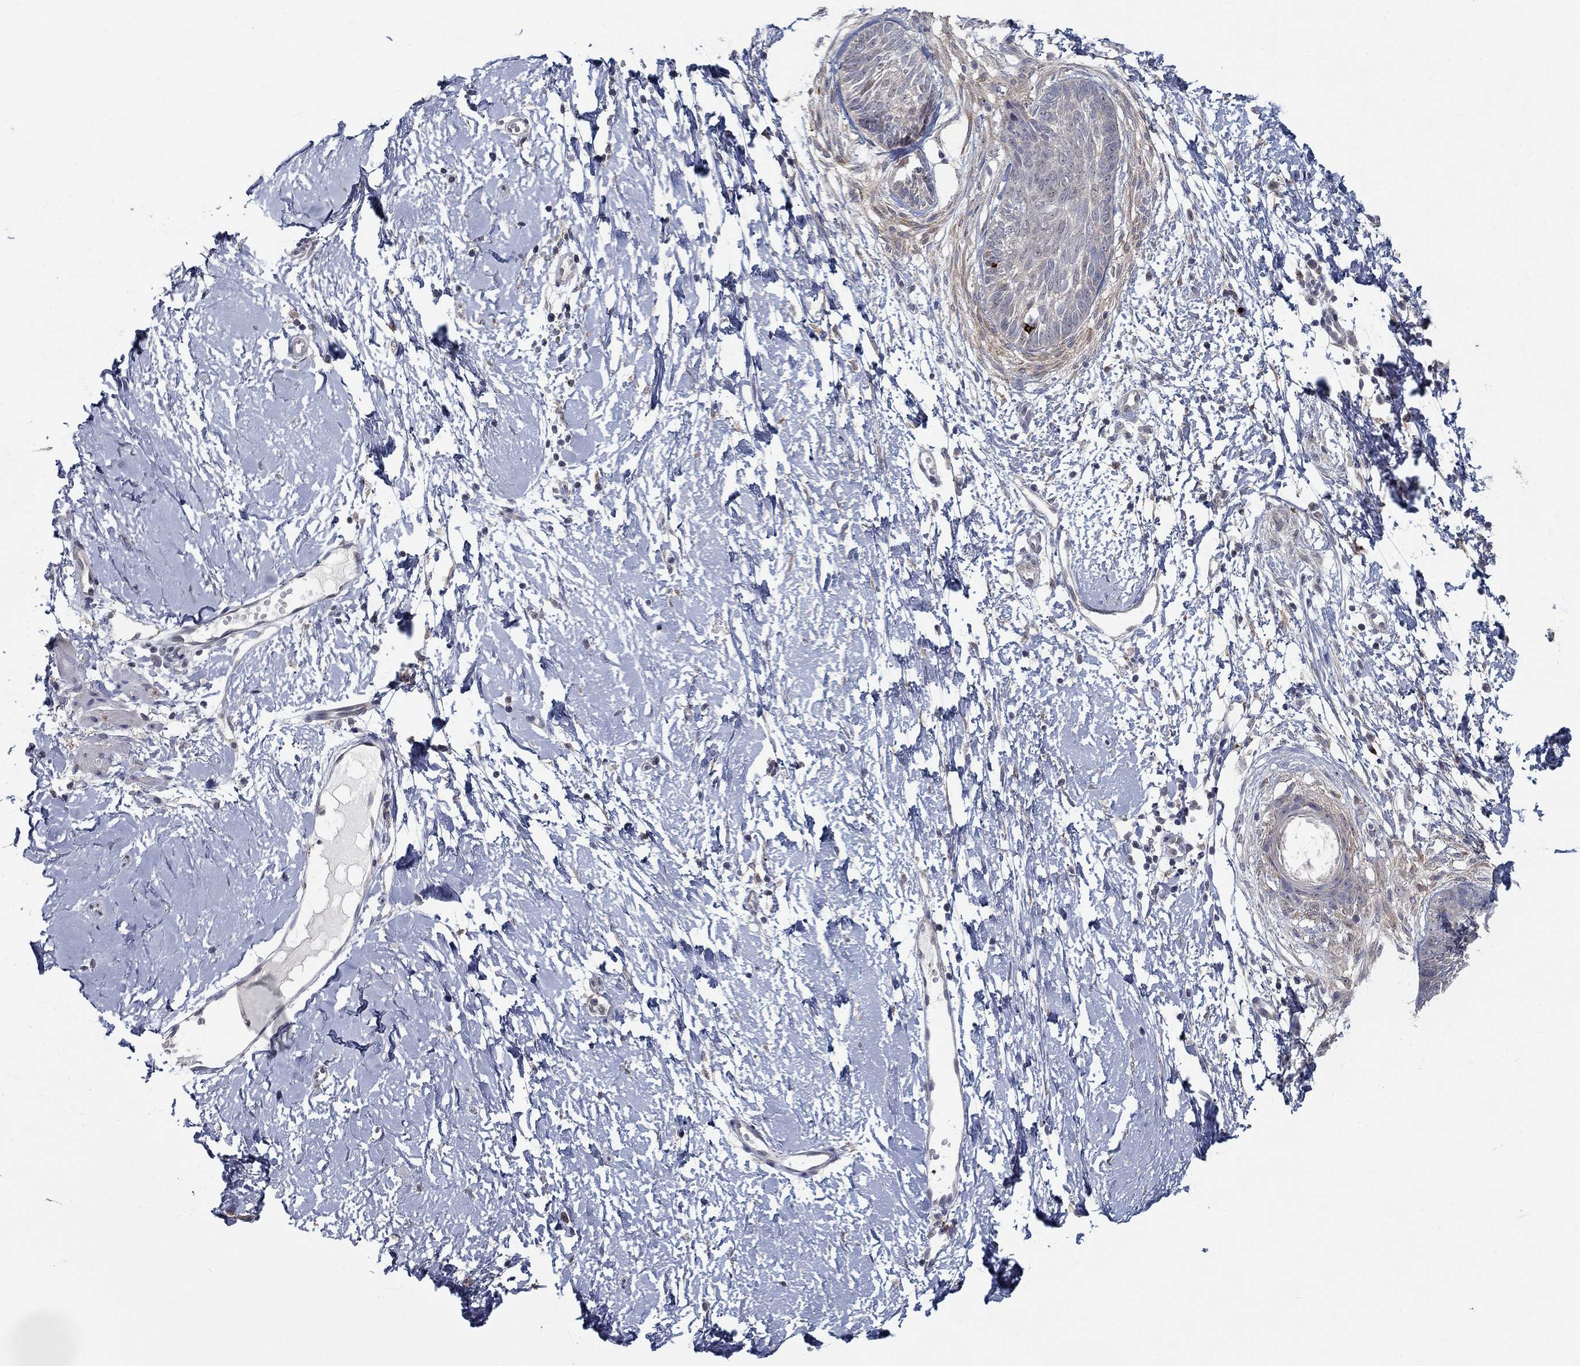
{"staining": {"intensity": "negative", "quantity": "none", "location": "none"}, "tissue": "skin cancer", "cell_type": "Tumor cells", "image_type": "cancer", "snomed": [{"axis": "morphology", "description": "Normal tissue, NOS"}, {"axis": "morphology", "description": "Basal cell carcinoma"}, {"axis": "topography", "description": "Skin"}], "caption": "Immunohistochemical staining of skin cancer (basal cell carcinoma) demonstrates no significant positivity in tumor cells.", "gene": "MTSS2", "patient": {"sex": "male", "age": 84}}